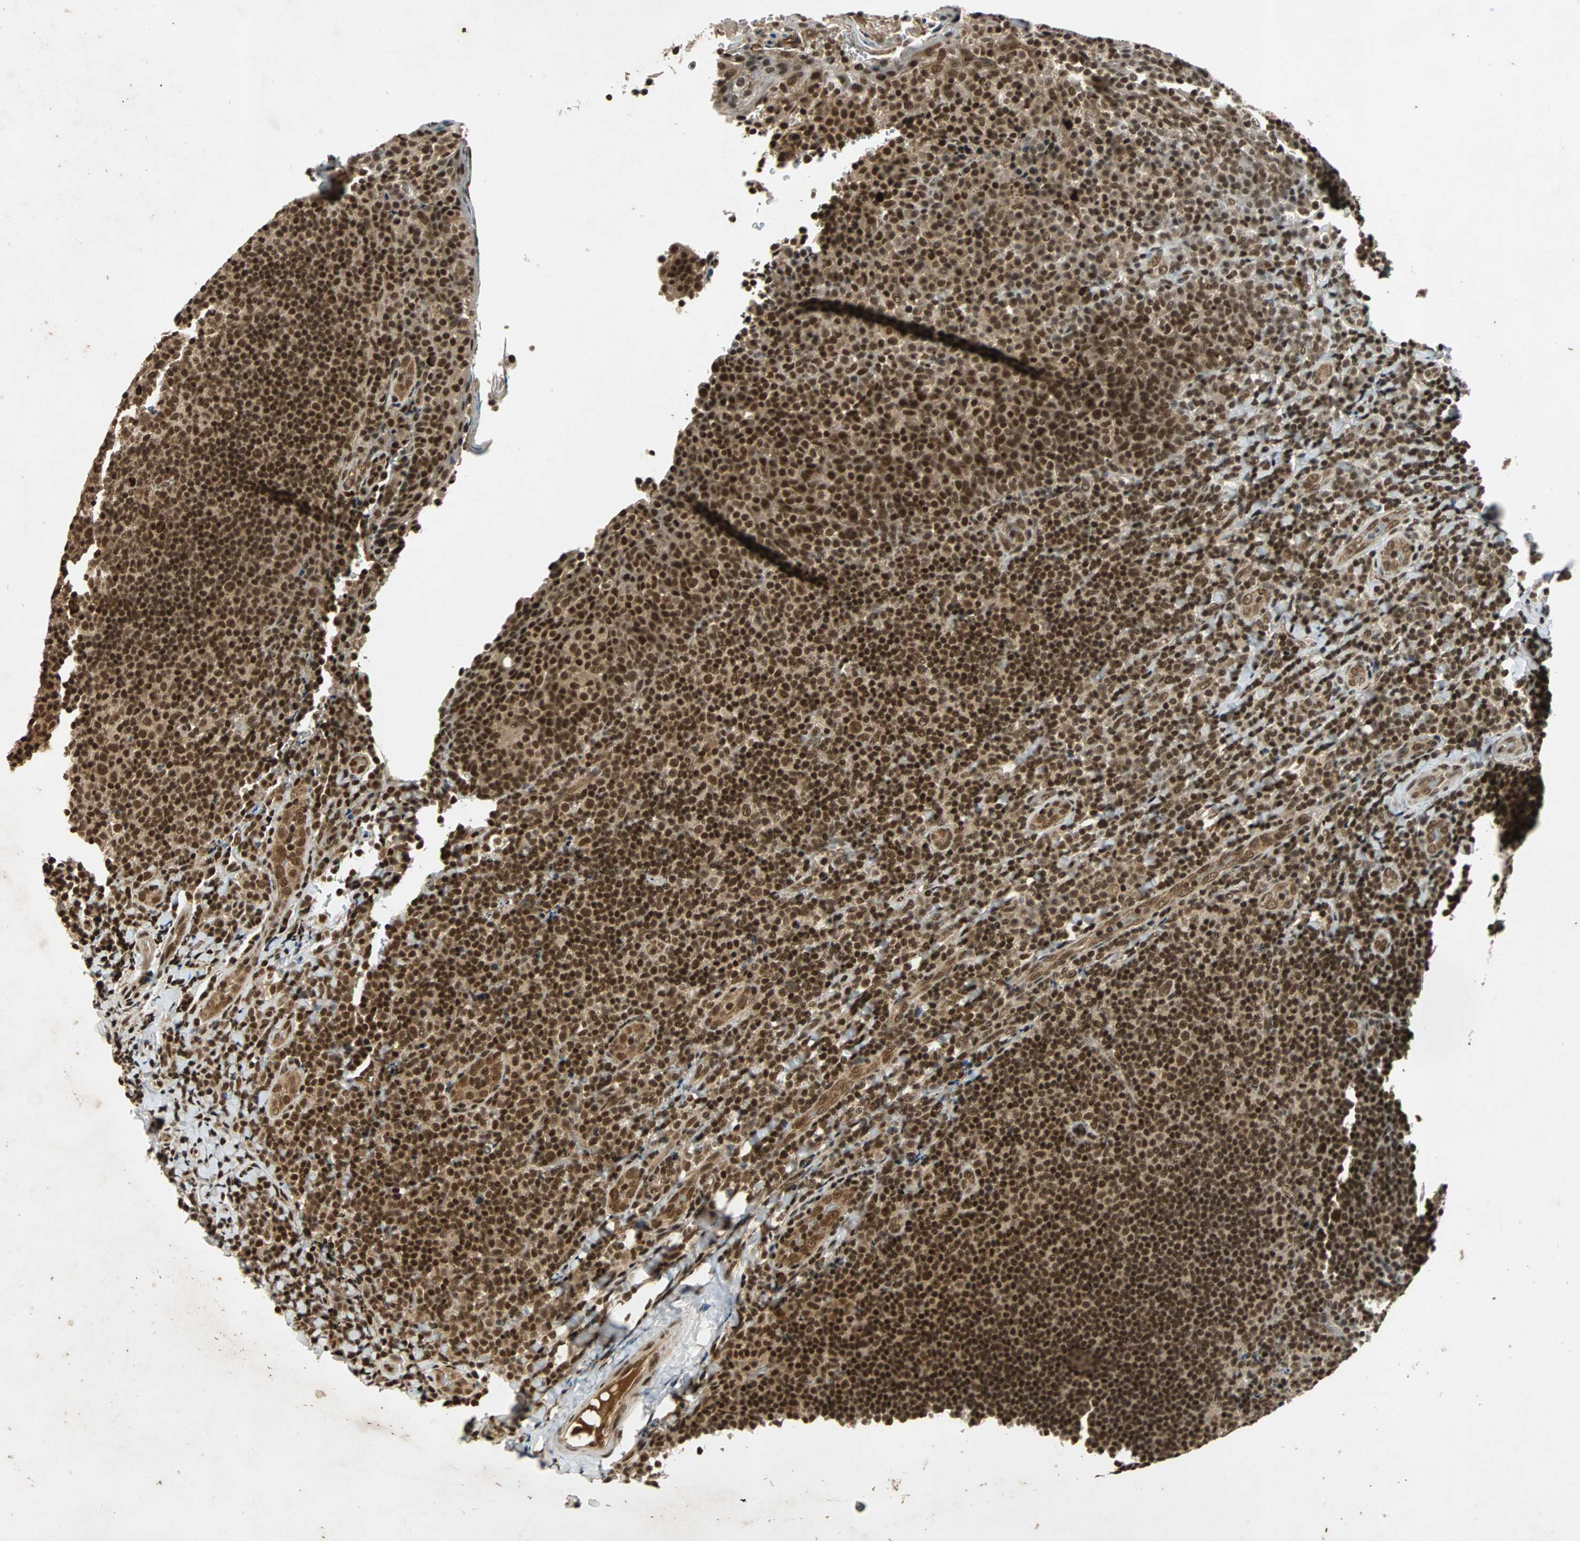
{"staining": {"intensity": "strong", "quantity": ">75%", "location": "nuclear"}, "tissue": "tonsil", "cell_type": "Germinal center cells", "image_type": "normal", "snomed": [{"axis": "morphology", "description": "Normal tissue, NOS"}, {"axis": "topography", "description": "Tonsil"}], "caption": "Immunohistochemistry histopathology image of normal tonsil stained for a protein (brown), which reveals high levels of strong nuclear expression in about >75% of germinal center cells.", "gene": "TAF5", "patient": {"sex": "male", "age": 17}}